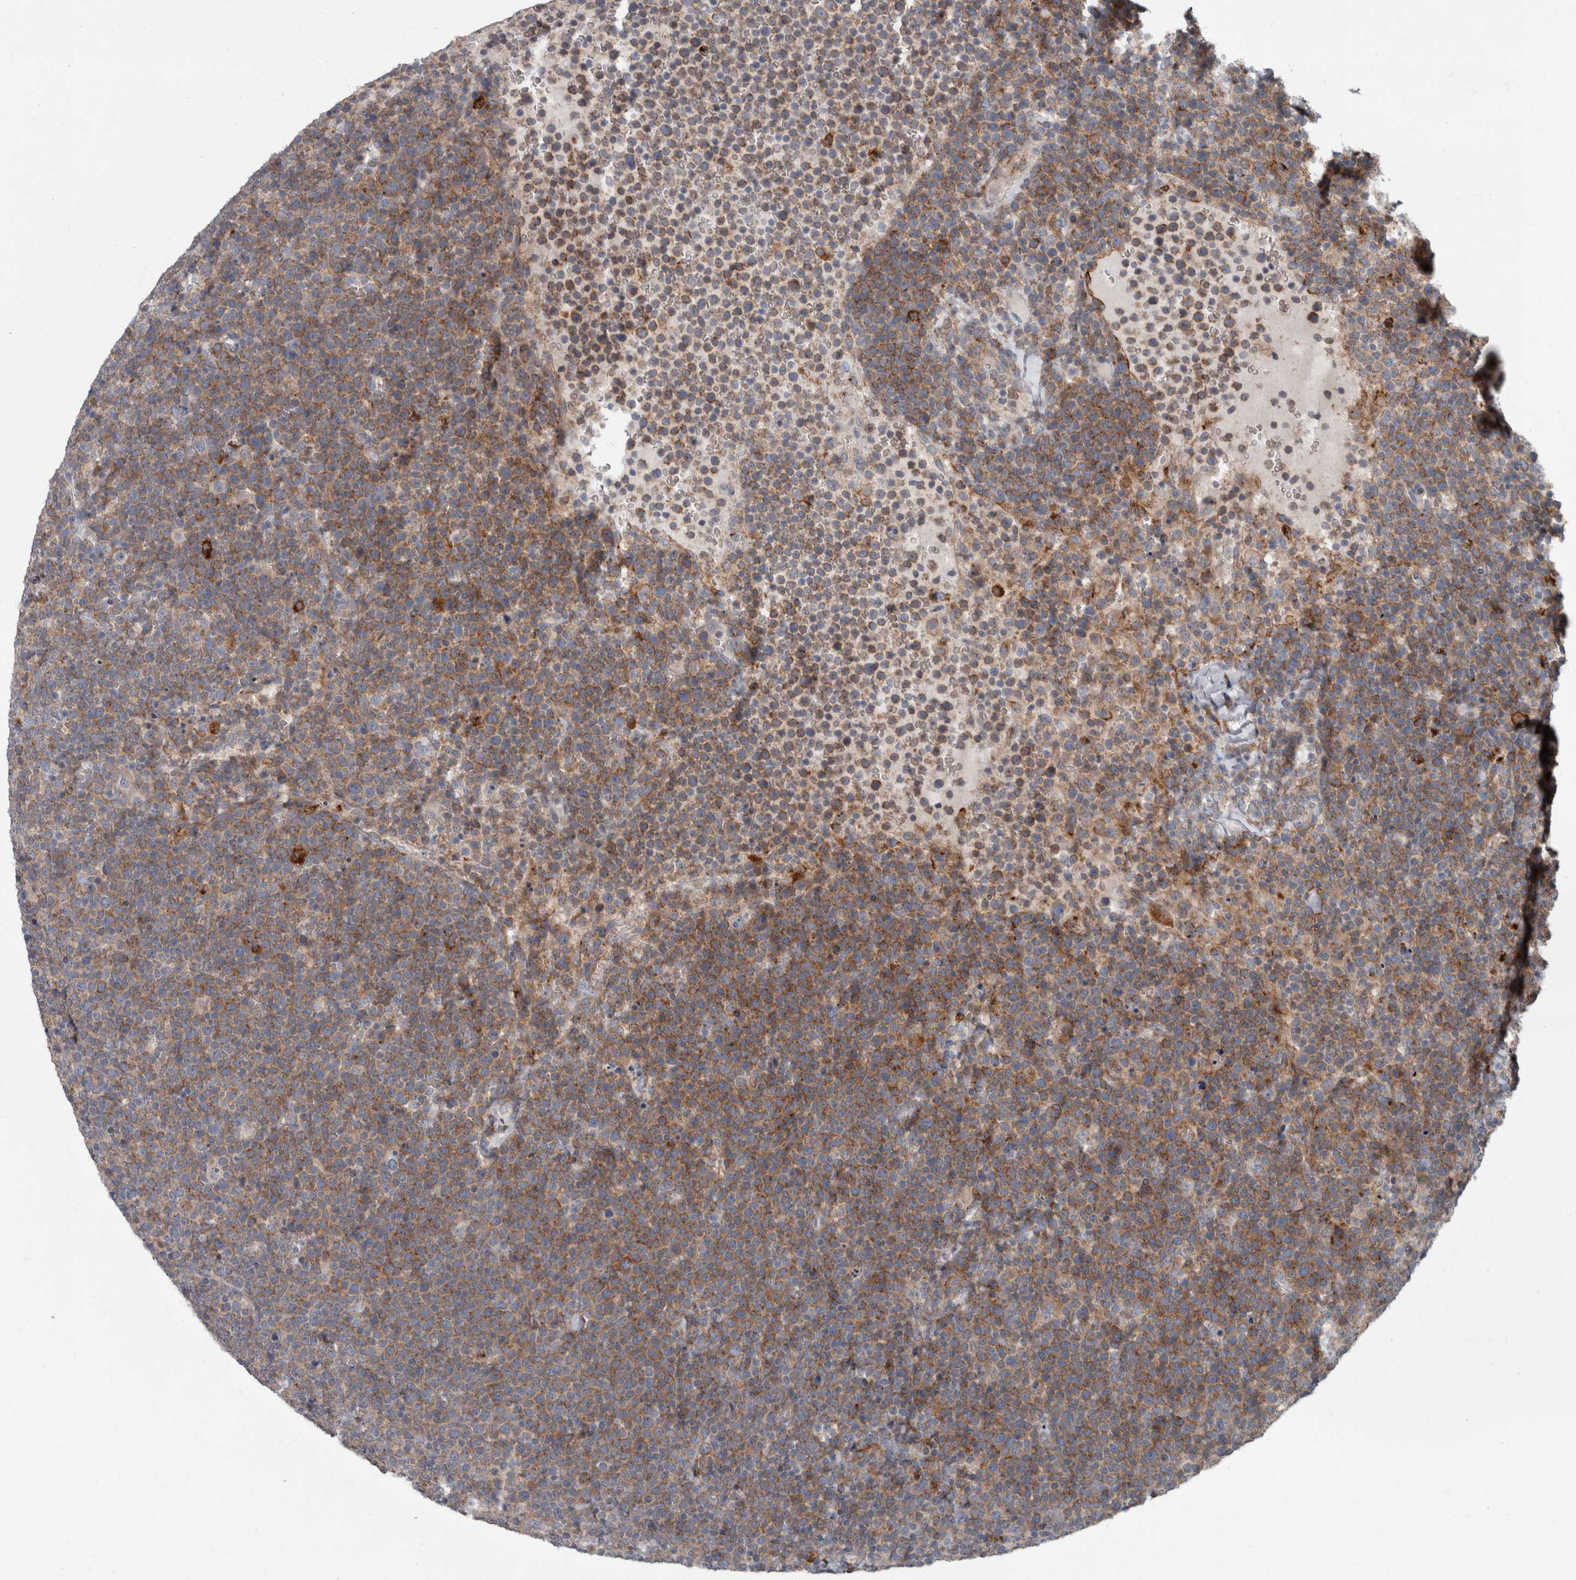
{"staining": {"intensity": "moderate", "quantity": "25%-75%", "location": "cytoplasmic/membranous"}, "tissue": "lymphoma", "cell_type": "Tumor cells", "image_type": "cancer", "snomed": [{"axis": "morphology", "description": "Malignant lymphoma, non-Hodgkin's type, High grade"}, {"axis": "topography", "description": "Lymph node"}], "caption": "Immunohistochemical staining of high-grade malignant lymphoma, non-Hodgkin's type shows moderate cytoplasmic/membranous protein positivity in about 25%-75% of tumor cells.", "gene": "CDC42BPG", "patient": {"sex": "male", "age": 61}}